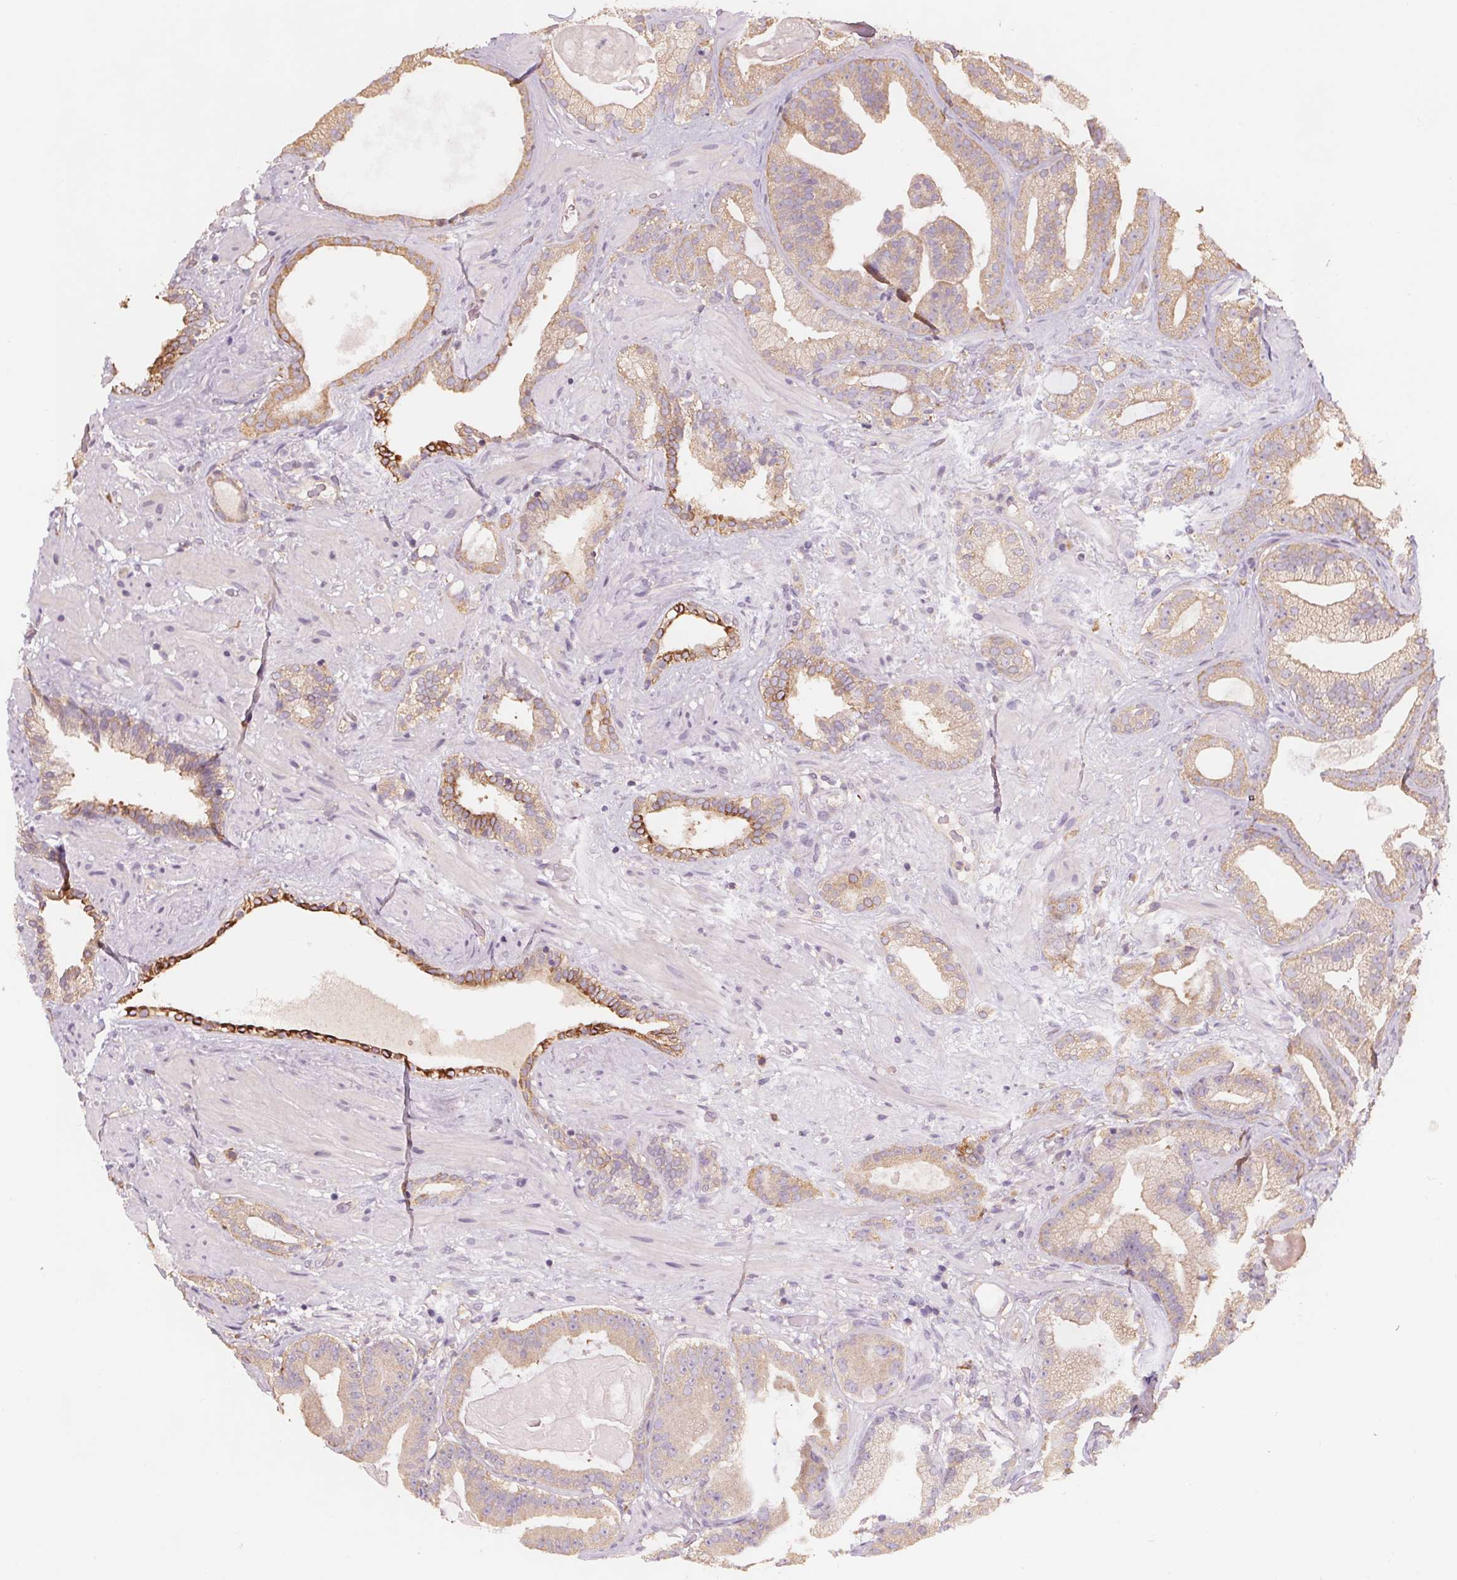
{"staining": {"intensity": "weak", "quantity": ">75%", "location": "cytoplasmic/membranous"}, "tissue": "prostate cancer", "cell_type": "Tumor cells", "image_type": "cancer", "snomed": [{"axis": "morphology", "description": "Adenocarcinoma, Low grade"}, {"axis": "topography", "description": "Prostate"}], "caption": "Immunohistochemistry (IHC) of human prostate cancer shows low levels of weak cytoplasmic/membranous staining in about >75% of tumor cells. (DAB IHC, brown staining for protein, blue staining for nuclei).", "gene": "TMEM80", "patient": {"sex": "male", "age": 57}}